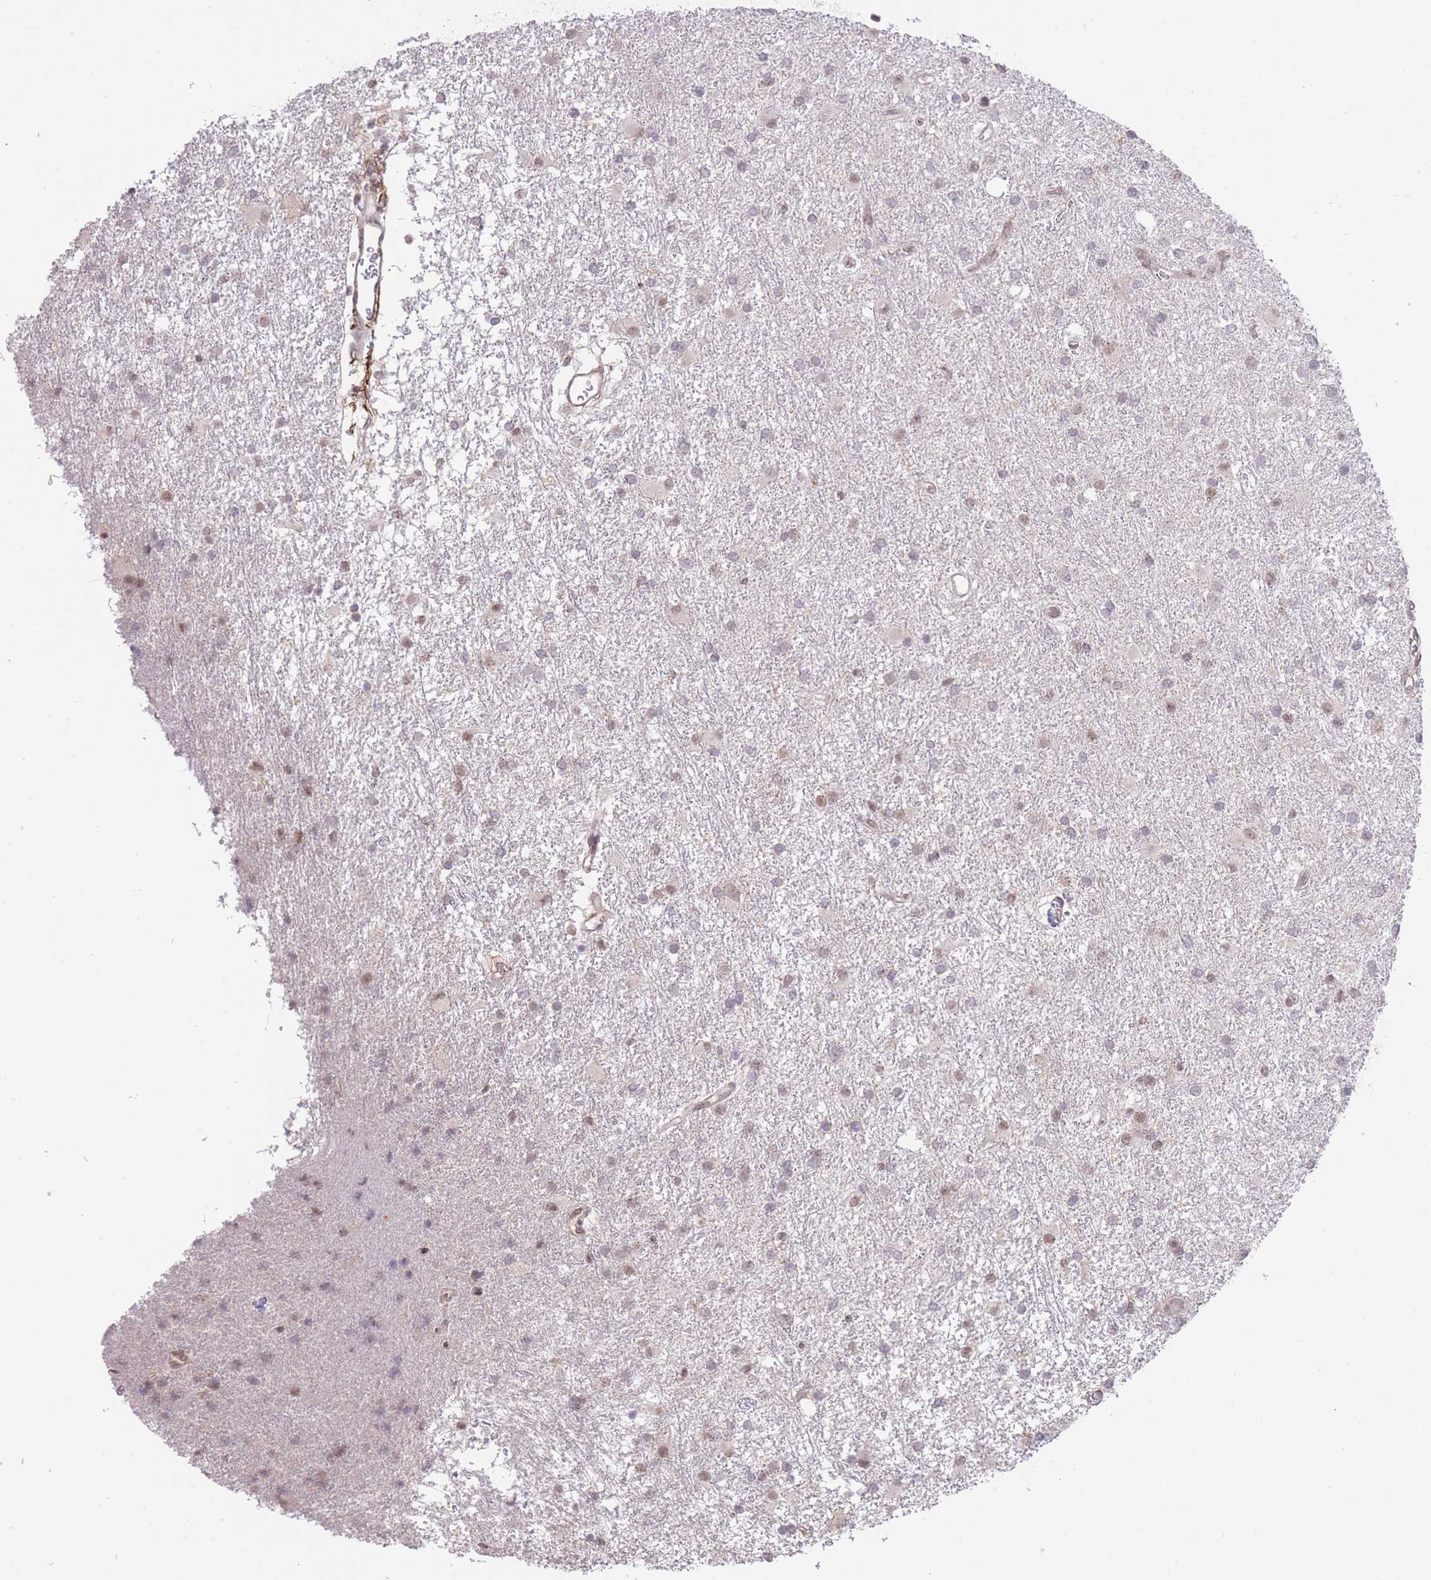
{"staining": {"intensity": "weak", "quantity": "25%-75%", "location": "nuclear"}, "tissue": "glioma", "cell_type": "Tumor cells", "image_type": "cancer", "snomed": [{"axis": "morphology", "description": "Glioma, malignant, High grade"}, {"axis": "topography", "description": "Brain"}], "caption": "High-grade glioma (malignant) stained with a brown dye displays weak nuclear positive expression in approximately 25%-75% of tumor cells.", "gene": "CARD8", "patient": {"sex": "female", "age": 50}}